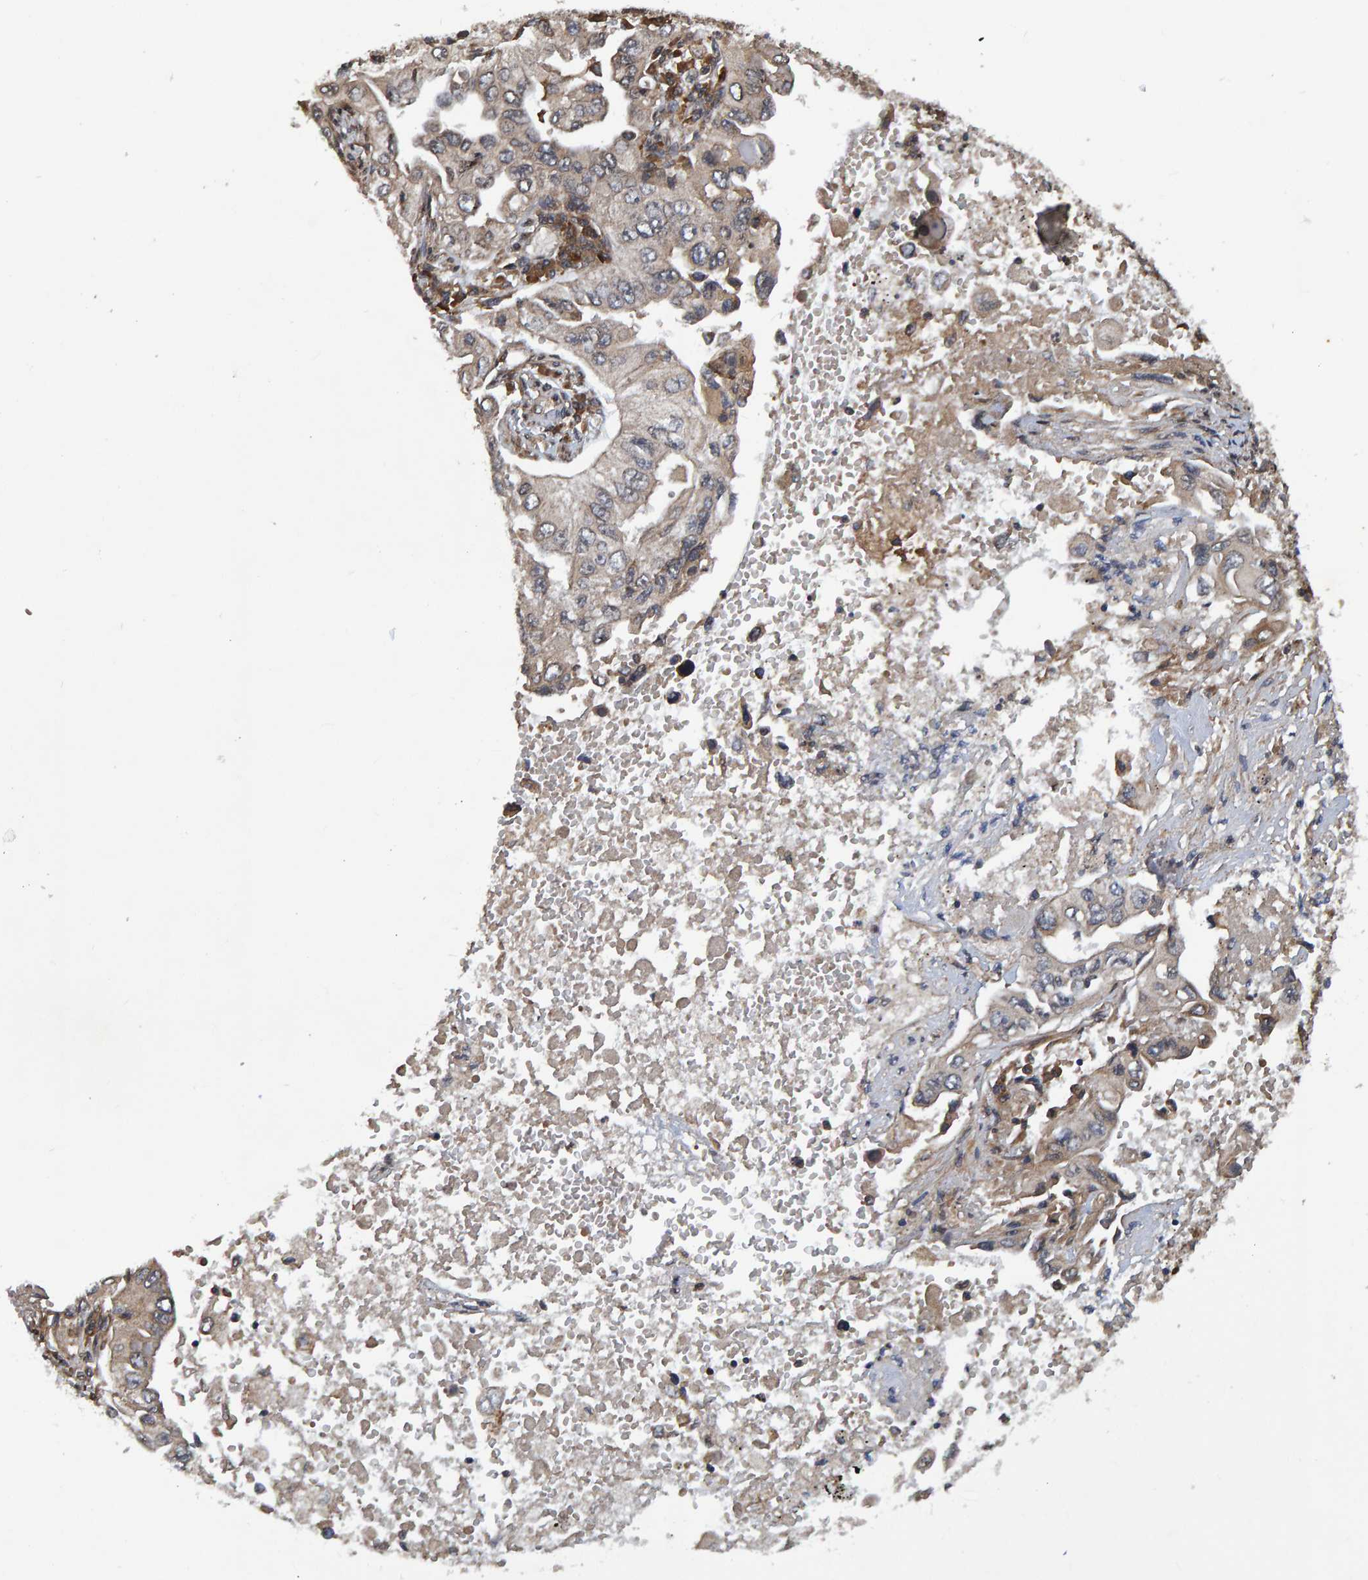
{"staining": {"intensity": "weak", "quantity": "<25%", "location": "cytoplasmic/membranous"}, "tissue": "lung cancer", "cell_type": "Tumor cells", "image_type": "cancer", "snomed": [{"axis": "morphology", "description": "Adenocarcinoma, NOS"}, {"axis": "topography", "description": "Lung"}], "caption": "This is an IHC photomicrograph of human lung adenocarcinoma. There is no staining in tumor cells.", "gene": "GAB2", "patient": {"sex": "male", "age": 84}}